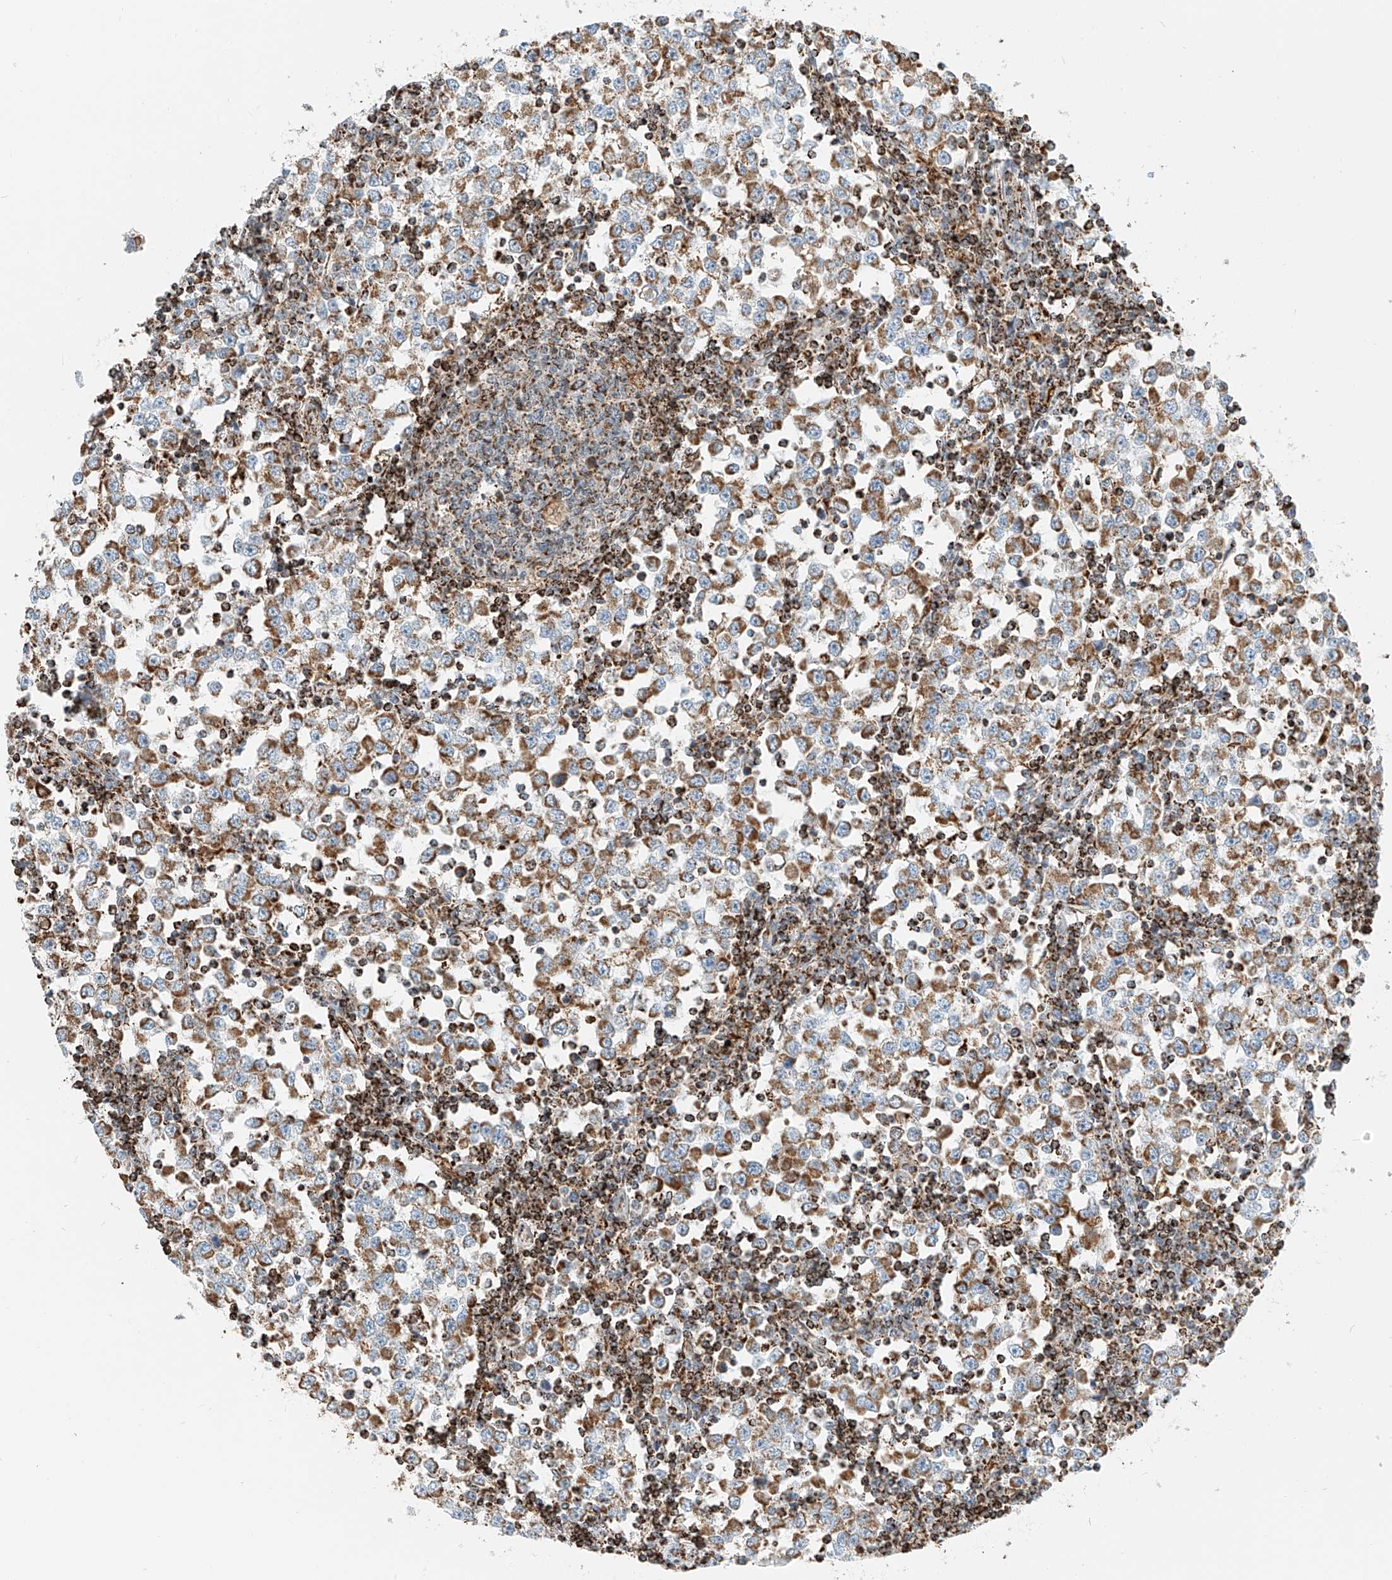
{"staining": {"intensity": "moderate", "quantity": ">75%", "location": "cytoplasmic/membranous"}, "tissue": "testis cancer", "cell_type": "Tumor cells", "image_type": "cancer", "snomed": [{"axis": "morphology", "description": "Seminoma, NOS"}, {"axis": "topography", "description": "Testis"}], "caption": "An IHC micrograph of neoplastic tissue is shown. Protein staining in brown highlights moderate cytoplasmic/membranous positivity in testis cancer (seminoma) within tumor cells.", "gene": "PPA2", "patient": {"sex": "male", "age": 65}}